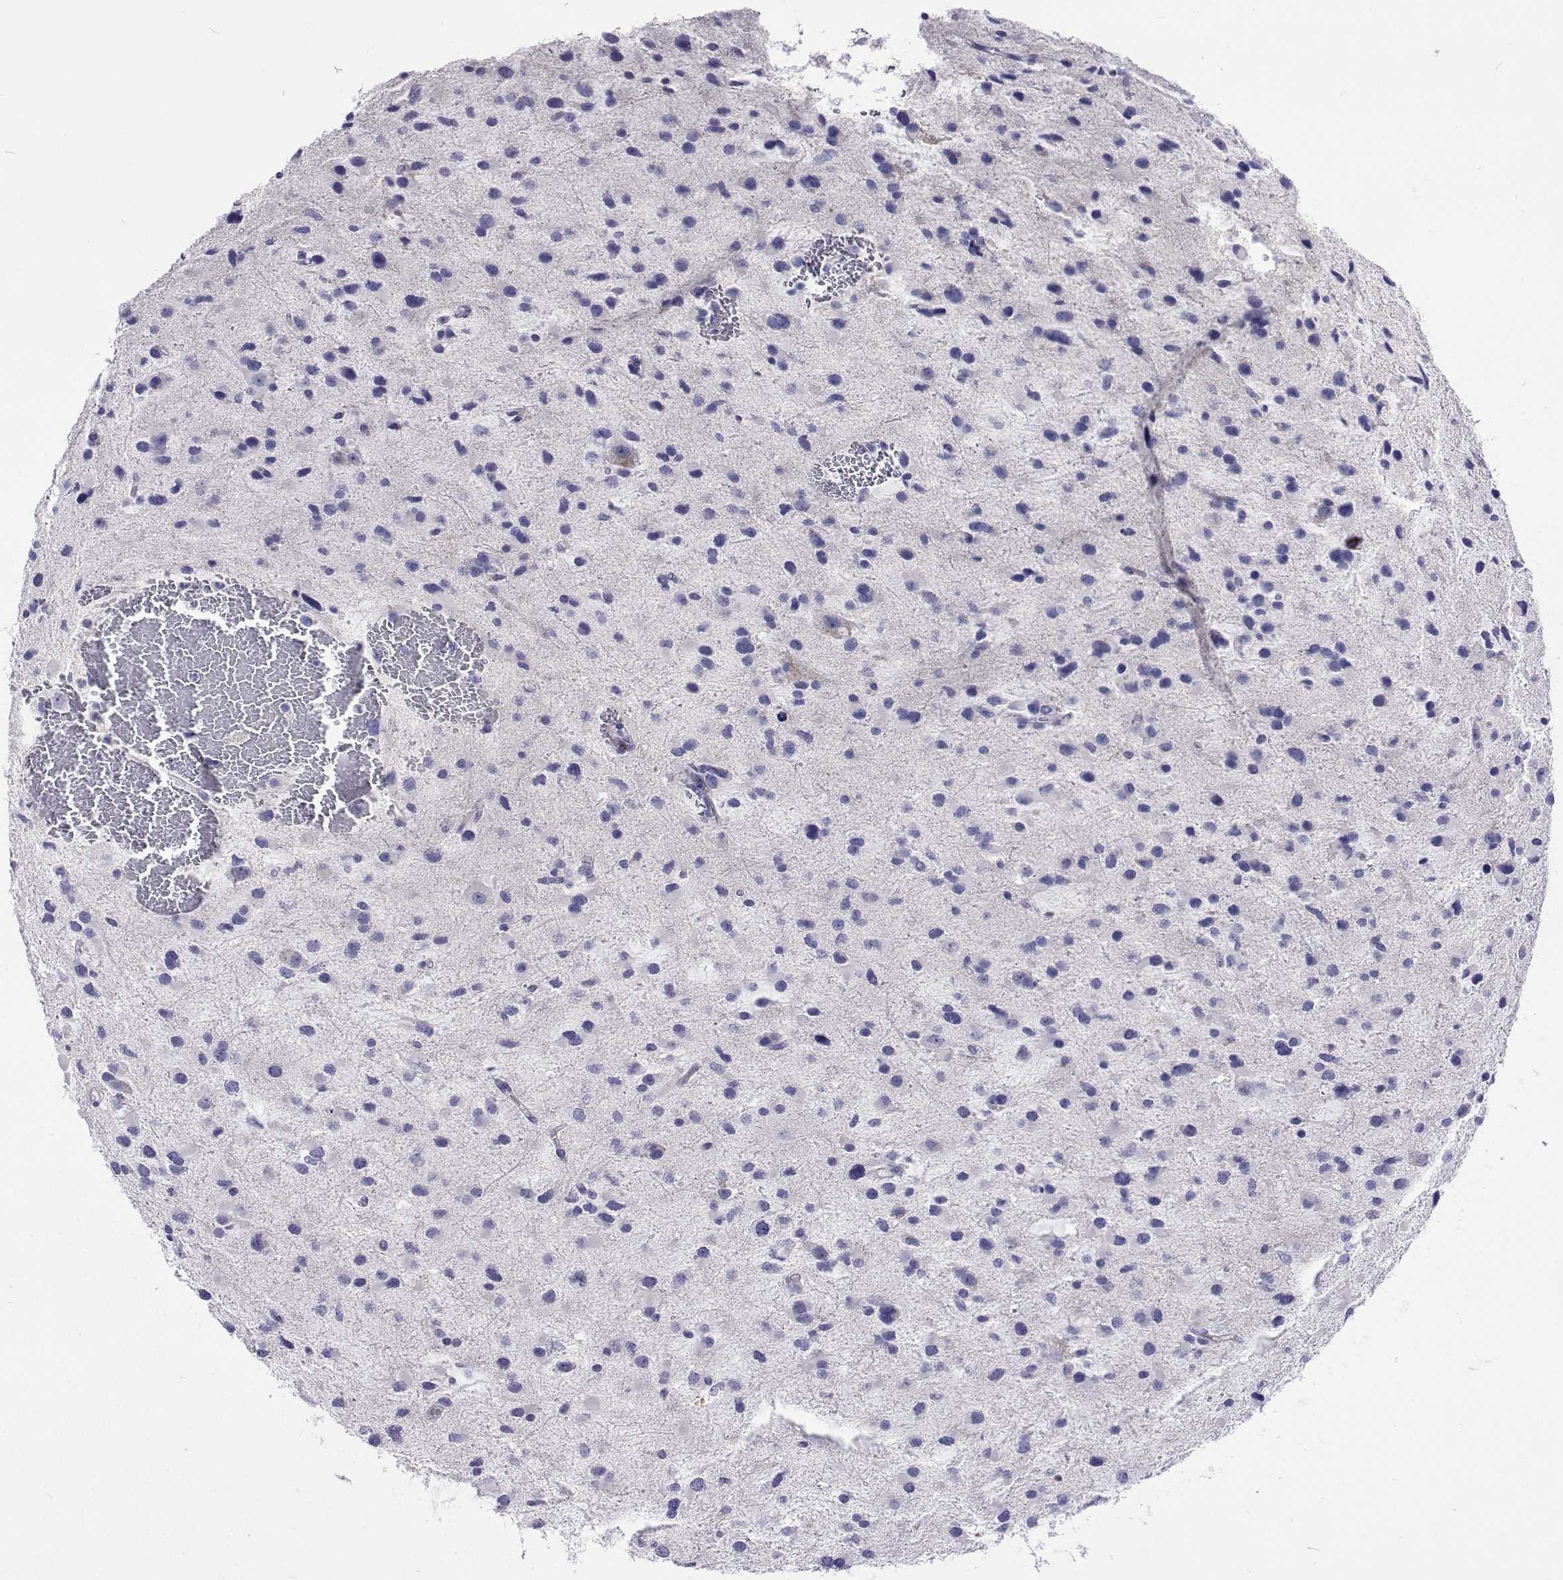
{"staining": {"intensity": "negative", "quantity": "none", "location": "none"}, "tissue": "glioma", "cell_type": "Tumor cells", "image_type": "cancer", "snomed": [{"axis": "morphology", "description": "Glioma, malignant, Low grade"}, {"axis": "topography", "description": "Brain"}], "caption": "Glioma stained for a protein using immunohistochemistry (IHC) shows no expression tumor cells.", "gene": "UMODL1", "patient": {"sex": "female", "age": 32}}